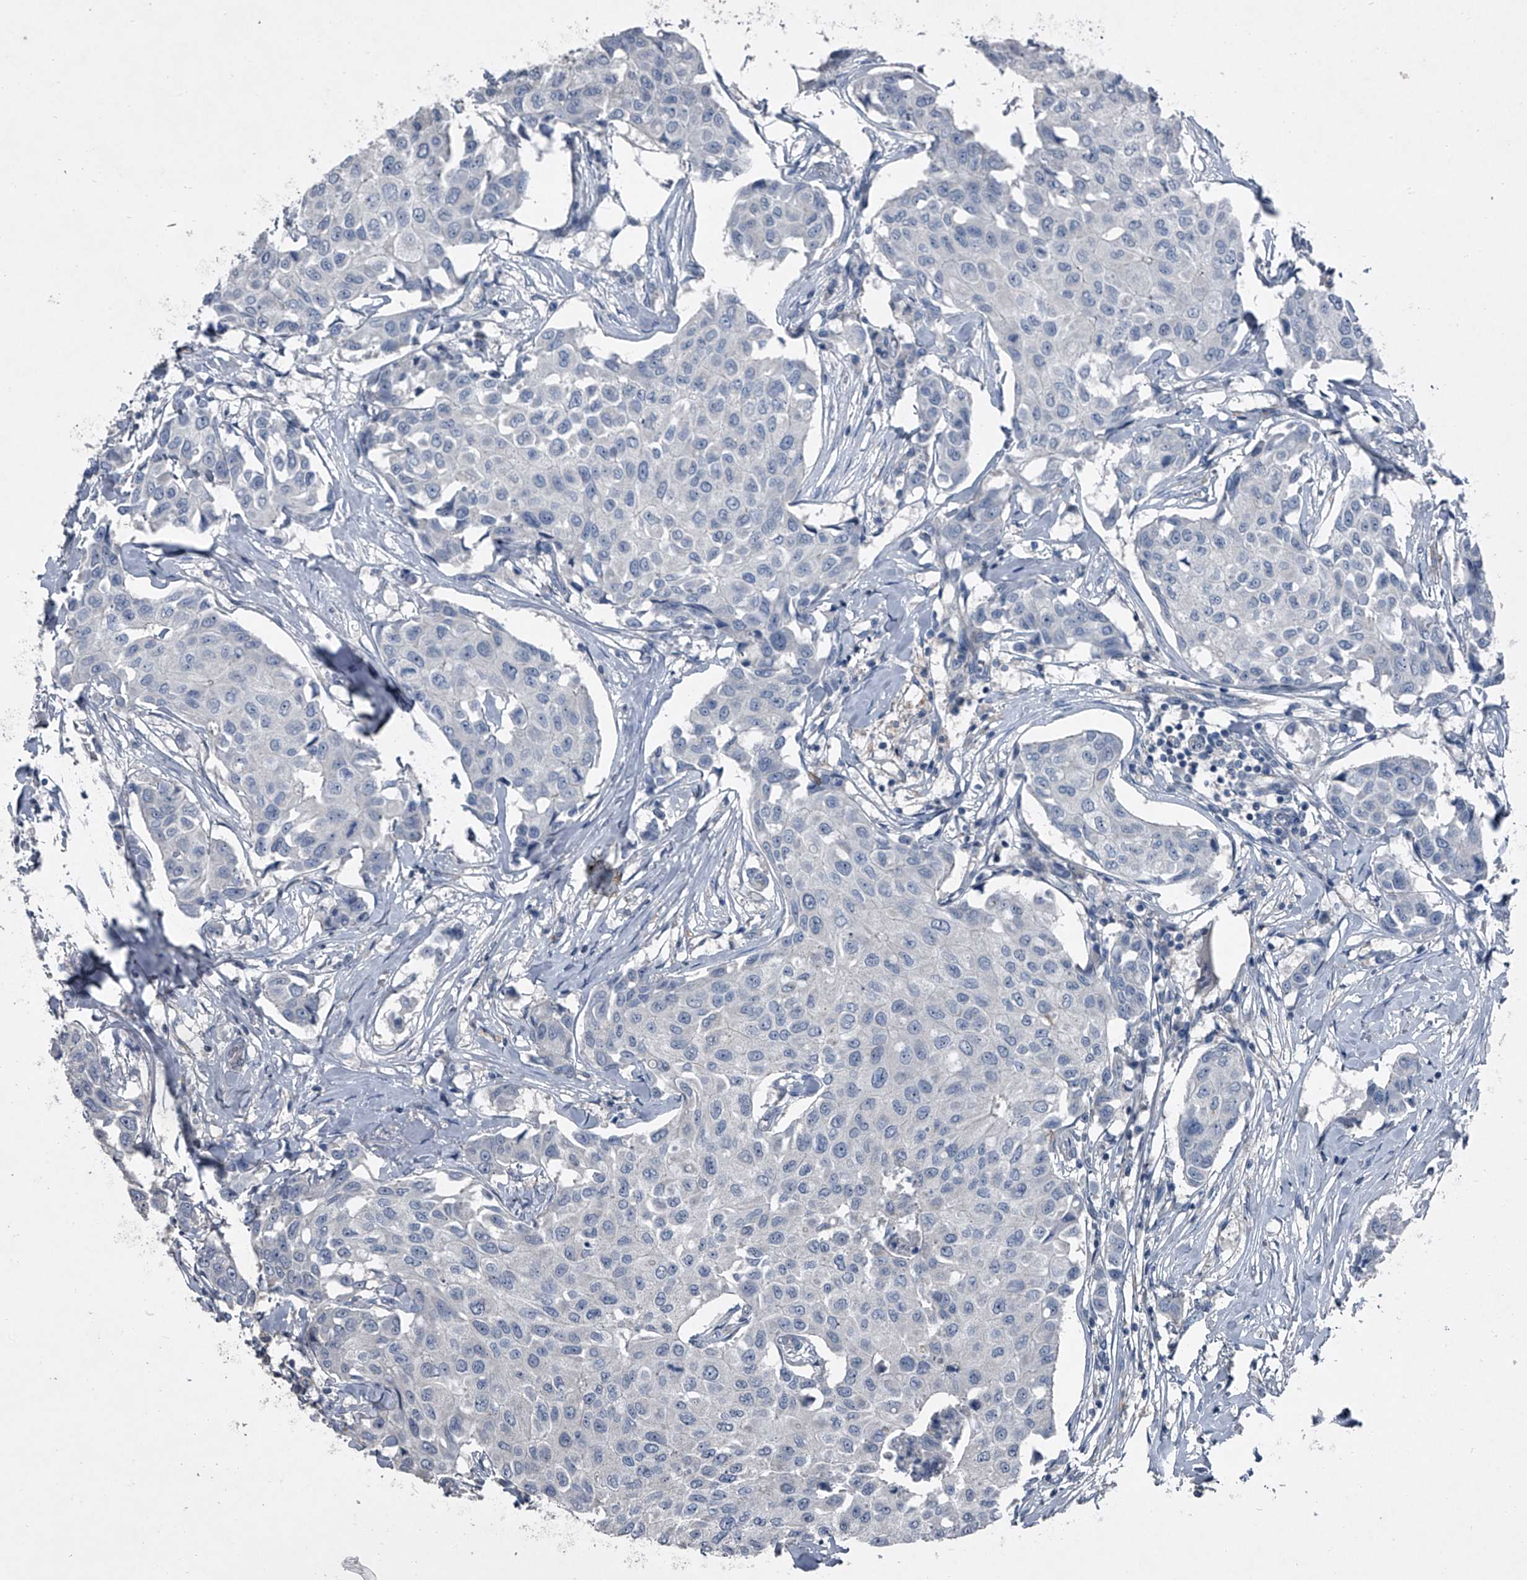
{"staining": {"intensity": "negative", "quantity": "none", "location": "none"}, "tissue": "breast cancer", "cell_type": "Tumor cells", "image_type": "cancer", "snomed": [{"axis": "morphology", "description": "Duct carcinoma"}, {"axis": "topography", "description": "Breast"}], "caption": "This is a image of immunohistochemistry staining of breast intraductal carcinoma, which shows no positivity in tumor cells.", "gene": "HEPHL1", "patient": {"sex": "female", "age": 80}}